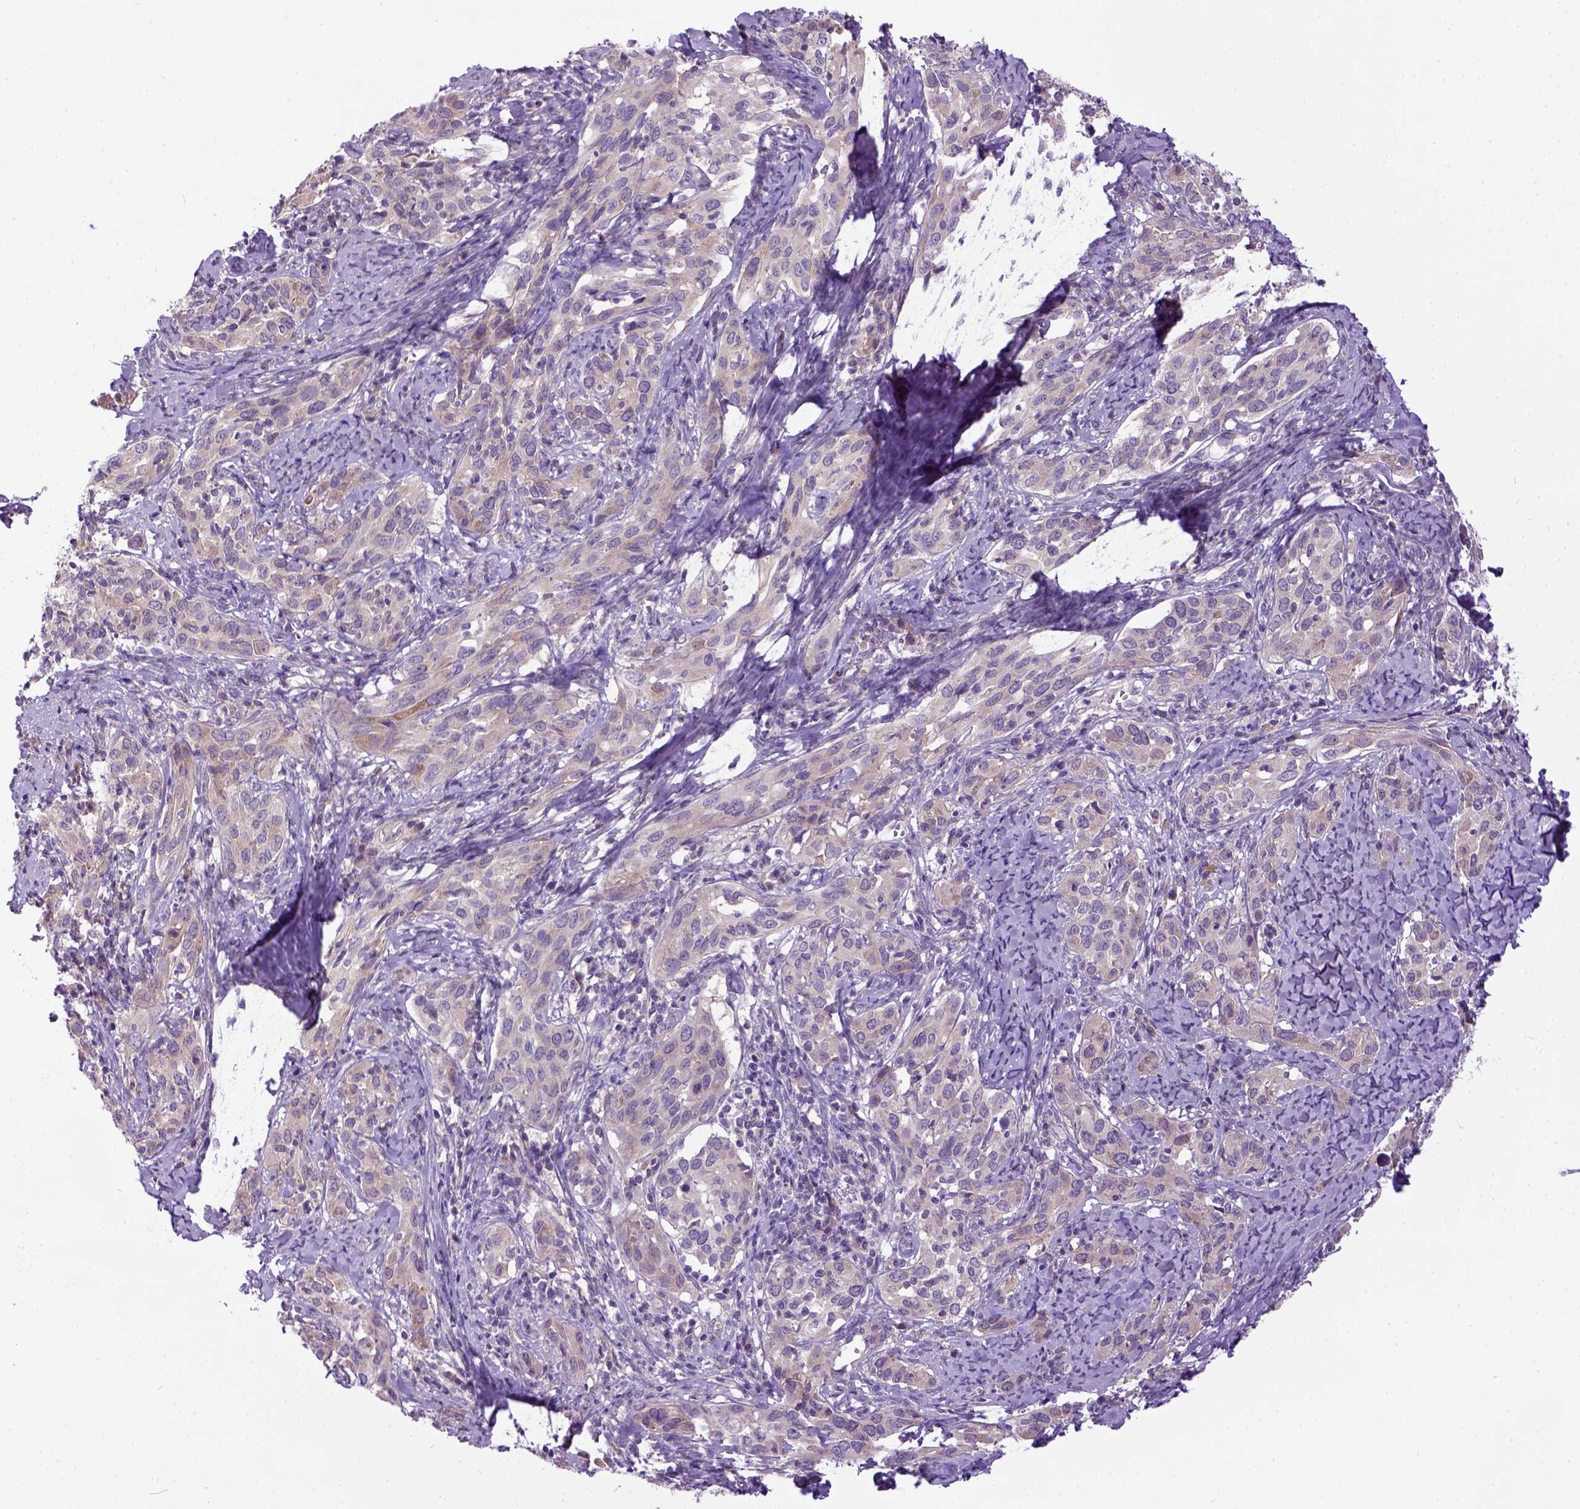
{"staining": {"intensity": "negative", "quantity": "none", "location": "none"}, "tissue": "cervical cancer", "cell_type": "Tumor cells", "image_type": "cancer", "snomed": [{"axis": "morphology", "description": "Squamous cell carcinoma, NOS"}, {"axis": "topography", "description": "Cervix"}], "caption": "Cervical cancer stained for a protein using IHC reveals no staining tumor cells.", "gene": "NEK5", "patient": {"sex": "female", "age": 51}}